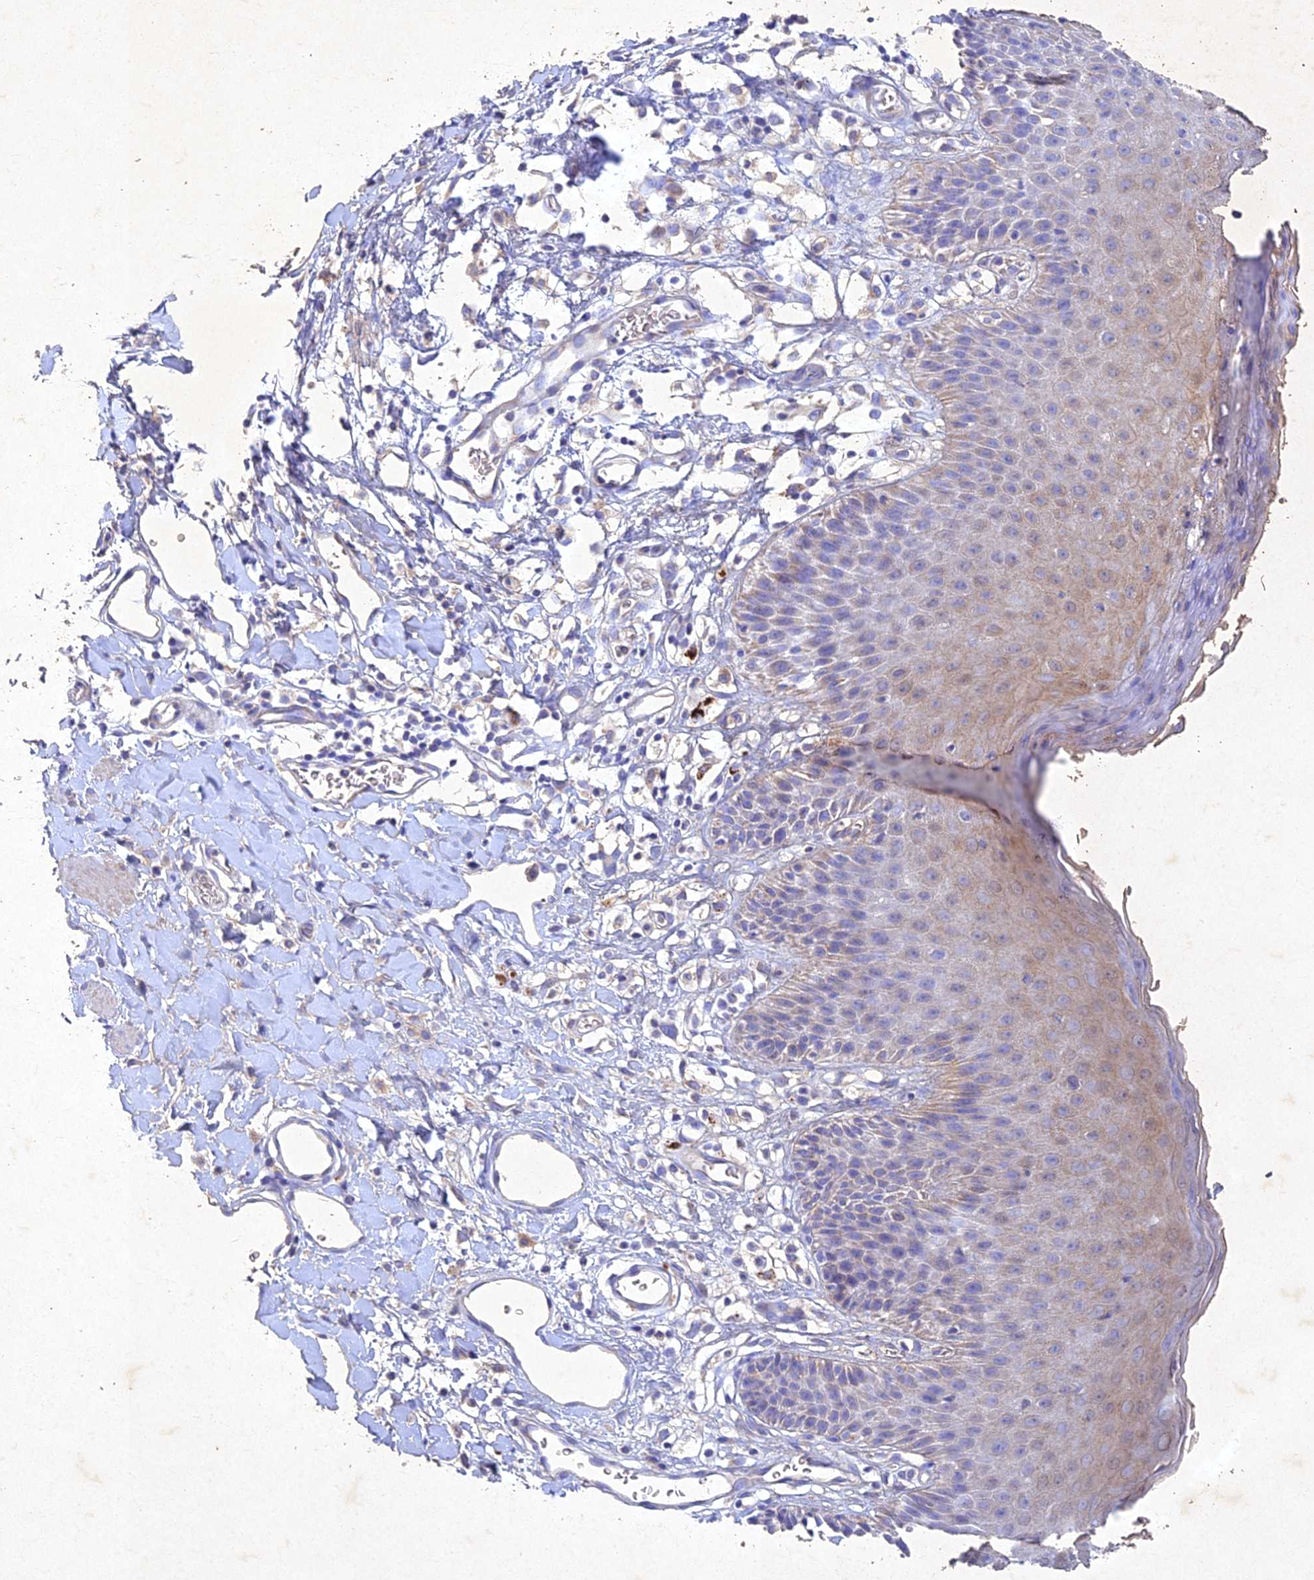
{"staining": {"intensity": "moderate", "quantity": "25%-75%", "location": "cytoplasmic/membranous"}, "tissue": "skin", "cell_type": "Epidermal cells", "image_type": "normal", "snomed": [{"axis": "morphology", "description": "Normal tissue, NOS"}, {"axis": "topography", "description": "Vulva"}], "caption": "Immunohistochemistry (IHC) of normal skin exhibits medium levels of moderate cytoplasmic/membranous positivity in approximately 25%-75% of epidermal cells.", "gene": "NDUFV1", "patient": {"sex": "female", "age": 68}}